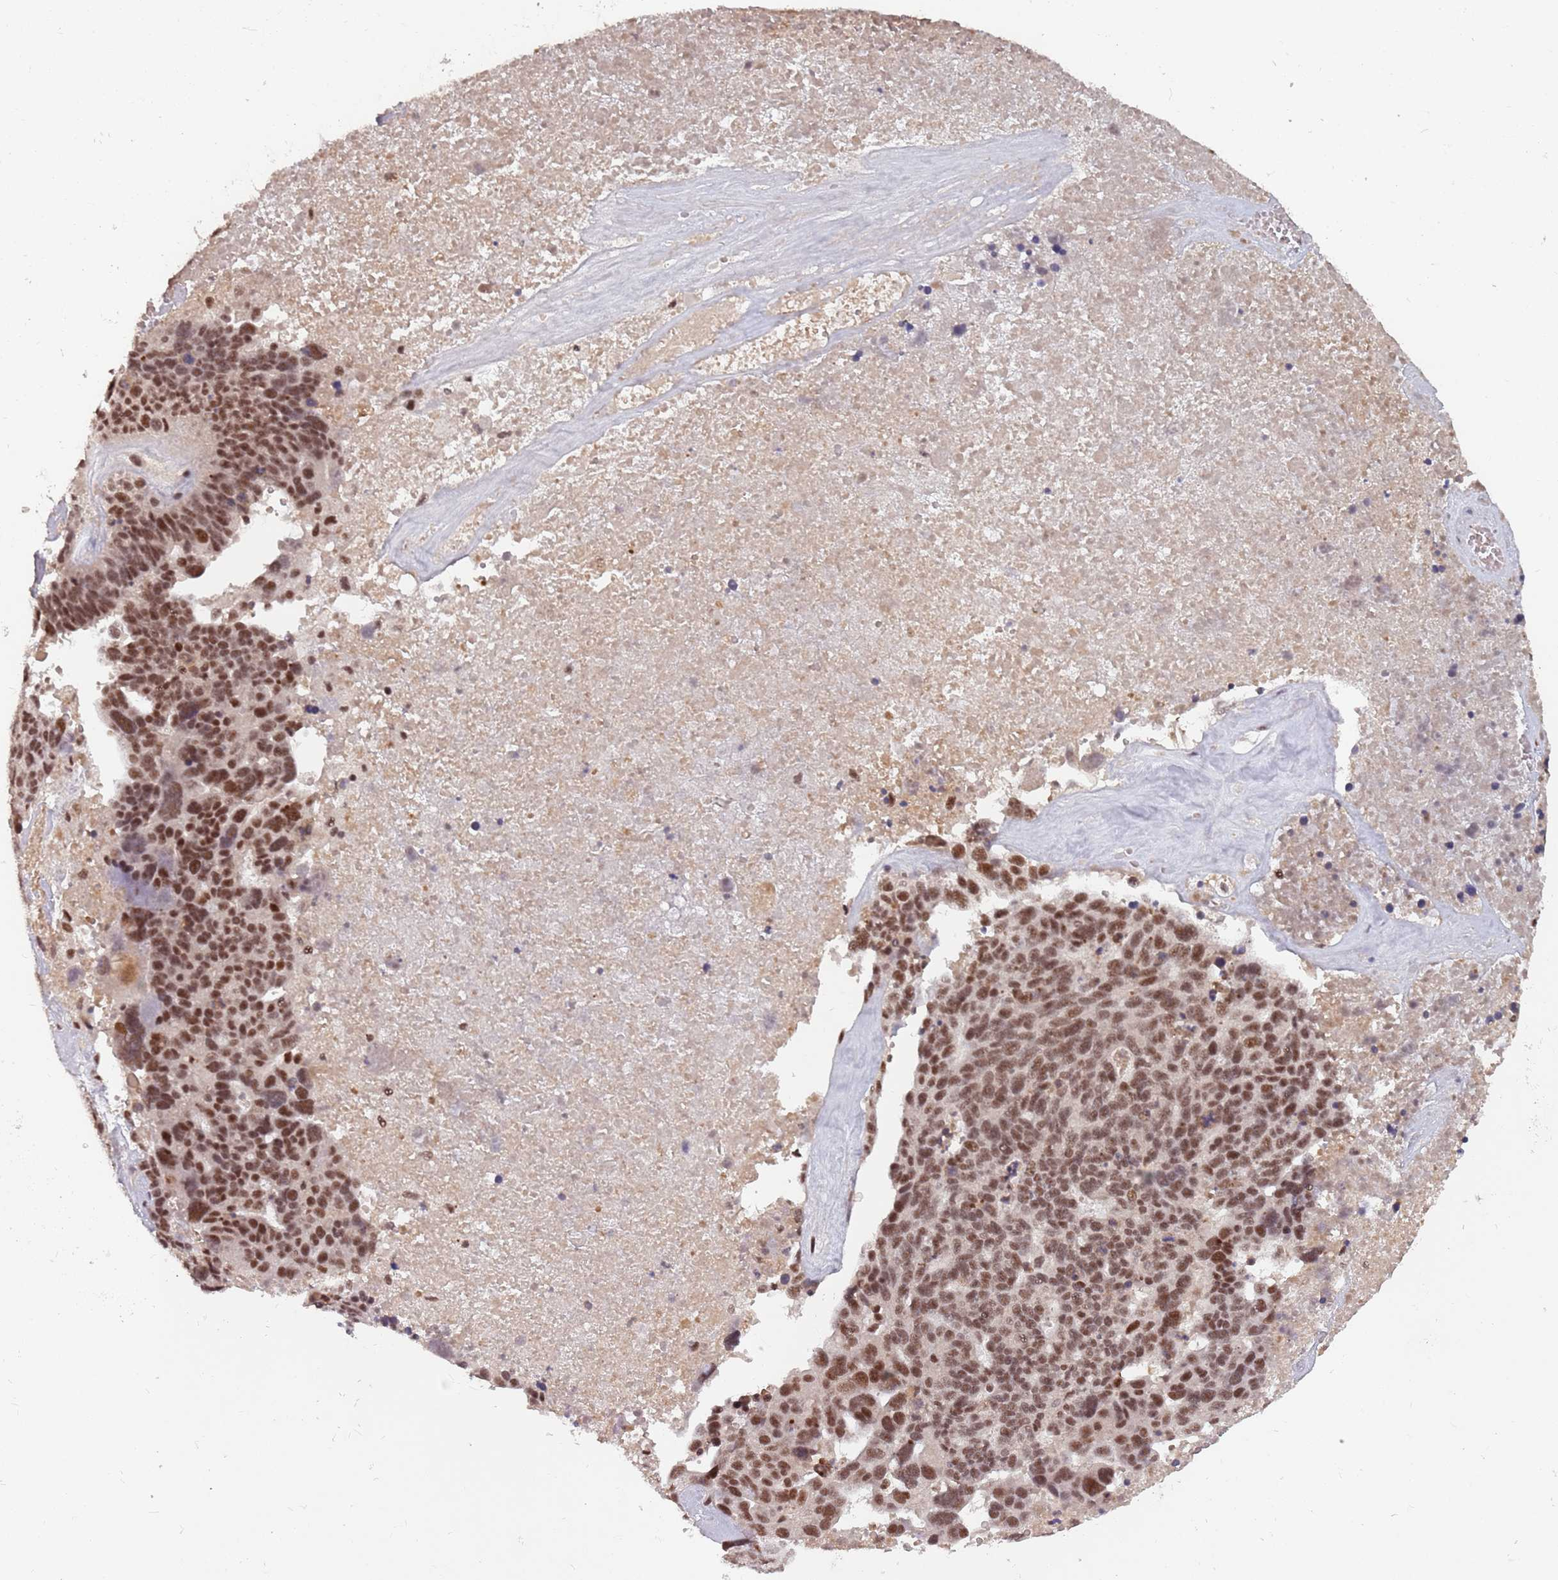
{"staining": {"intensity": "strong", "quantity": ">75%", "location": "nuclear"}, "tissue": "ovarian cancer", "cell_type": "Tumor cells", "image_type": "cancer", "snomed": [{"axis": "morphology", "description": "Cystadenocarcinoma, serous, NOS"}, {"axis": "topography", "description": "Ovary"}], "caption": "The image reveals a brown stain indicating the presence of a protein in the nuclear of tumor cells in serous cystadenocarcinoma (ovarian).", "gene": "NCBP1", "patient": {"sex": "female", "age": 59}}